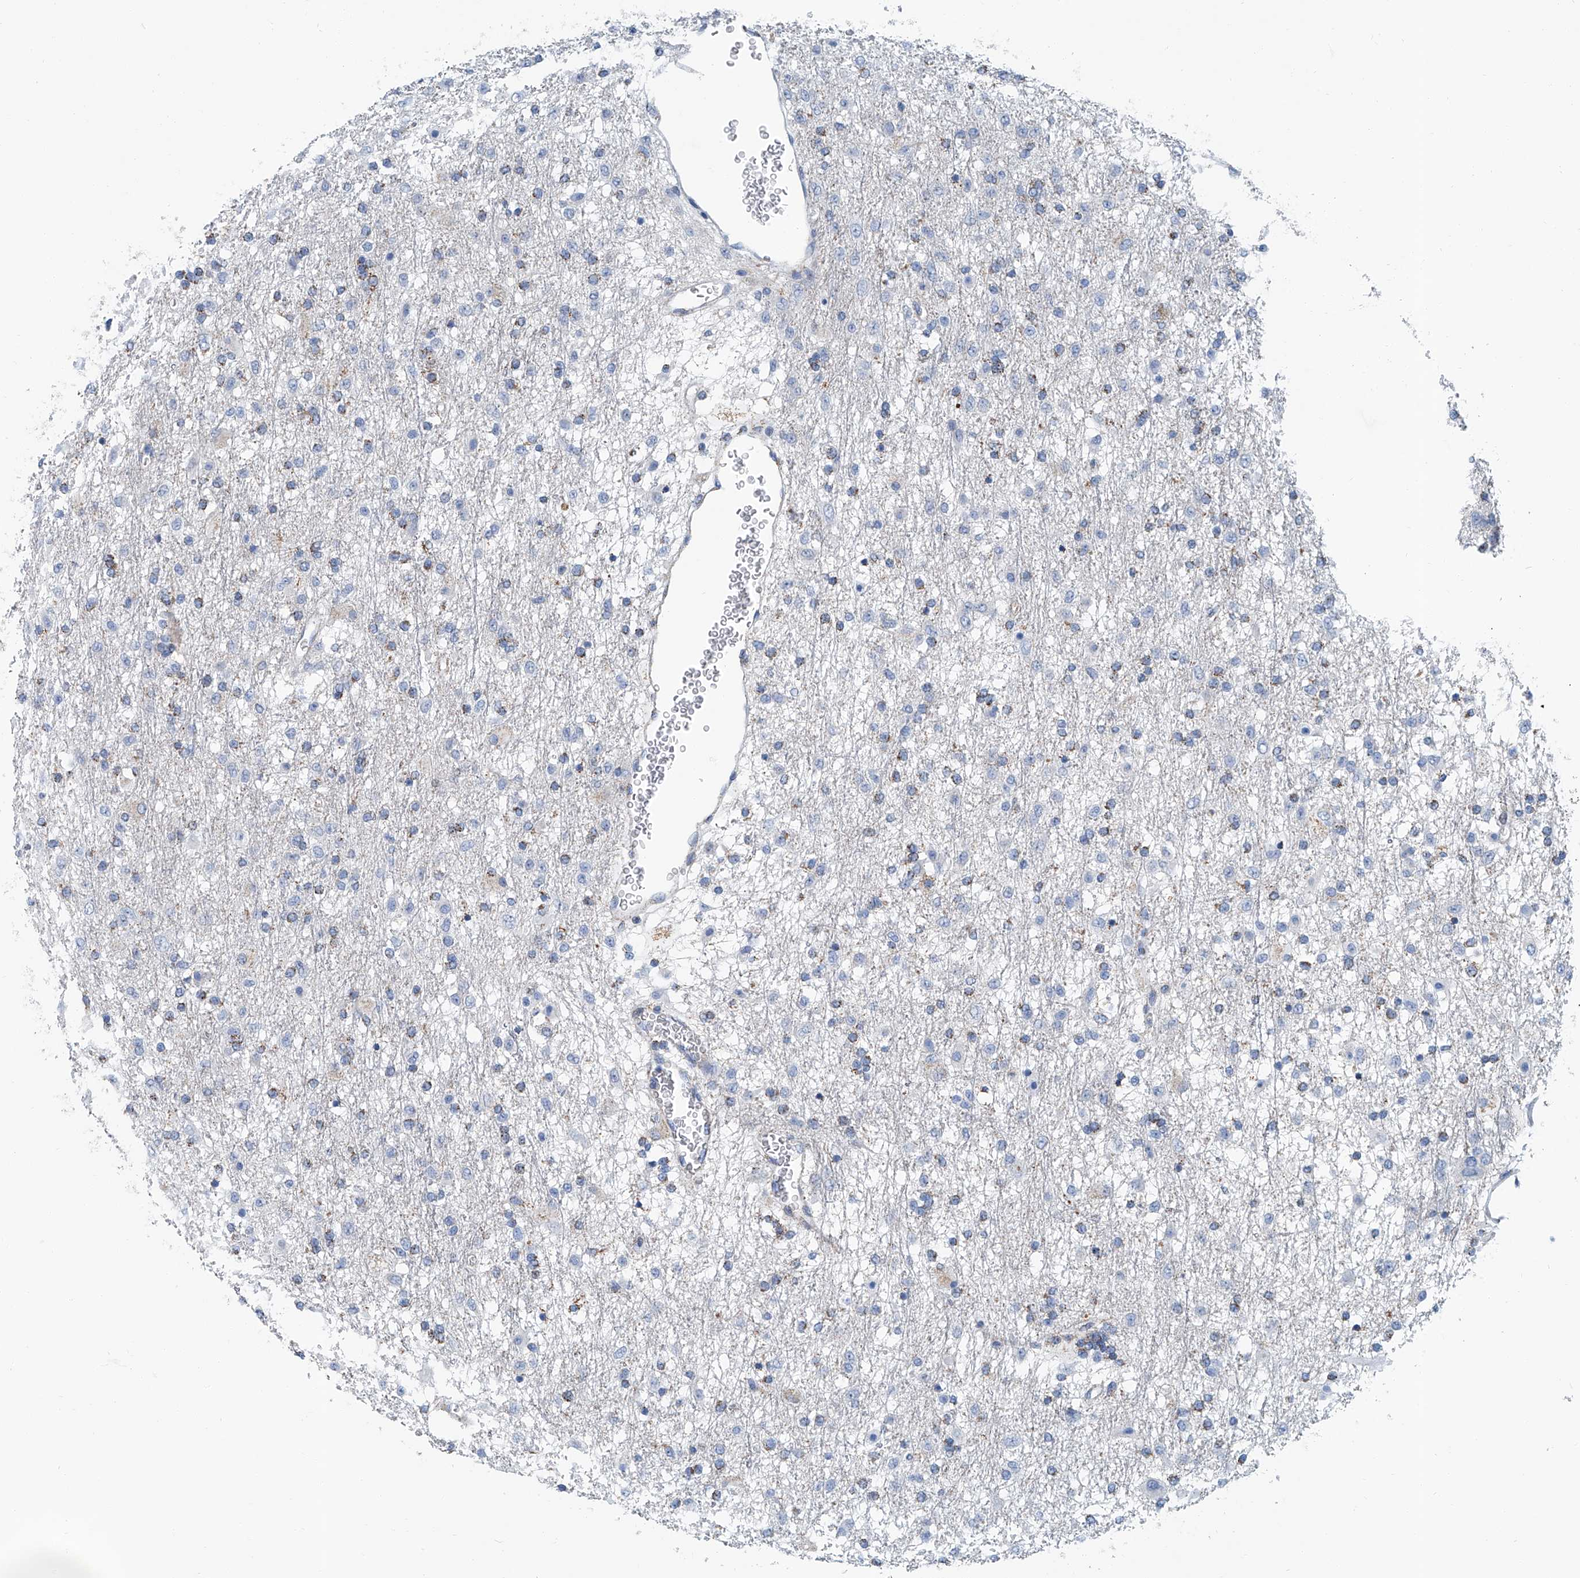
{"staining": {"intensity": "negative", "quantity": "none", "location": "none"}, "tissue": "glioma", "cell_type": "Tumor cells", "image_type": "cancer", "snomed": [{"axis": "morphology", "description": "Glioma, malignant, Low grade"}, {"axis": "topography", "description": "Brain"}], "caption": "The photomicrograph shows no significant positivity in tumor cells of glioma.", "gene": "MT-ND1", "patient": {"sex": "male", "age": 65}}